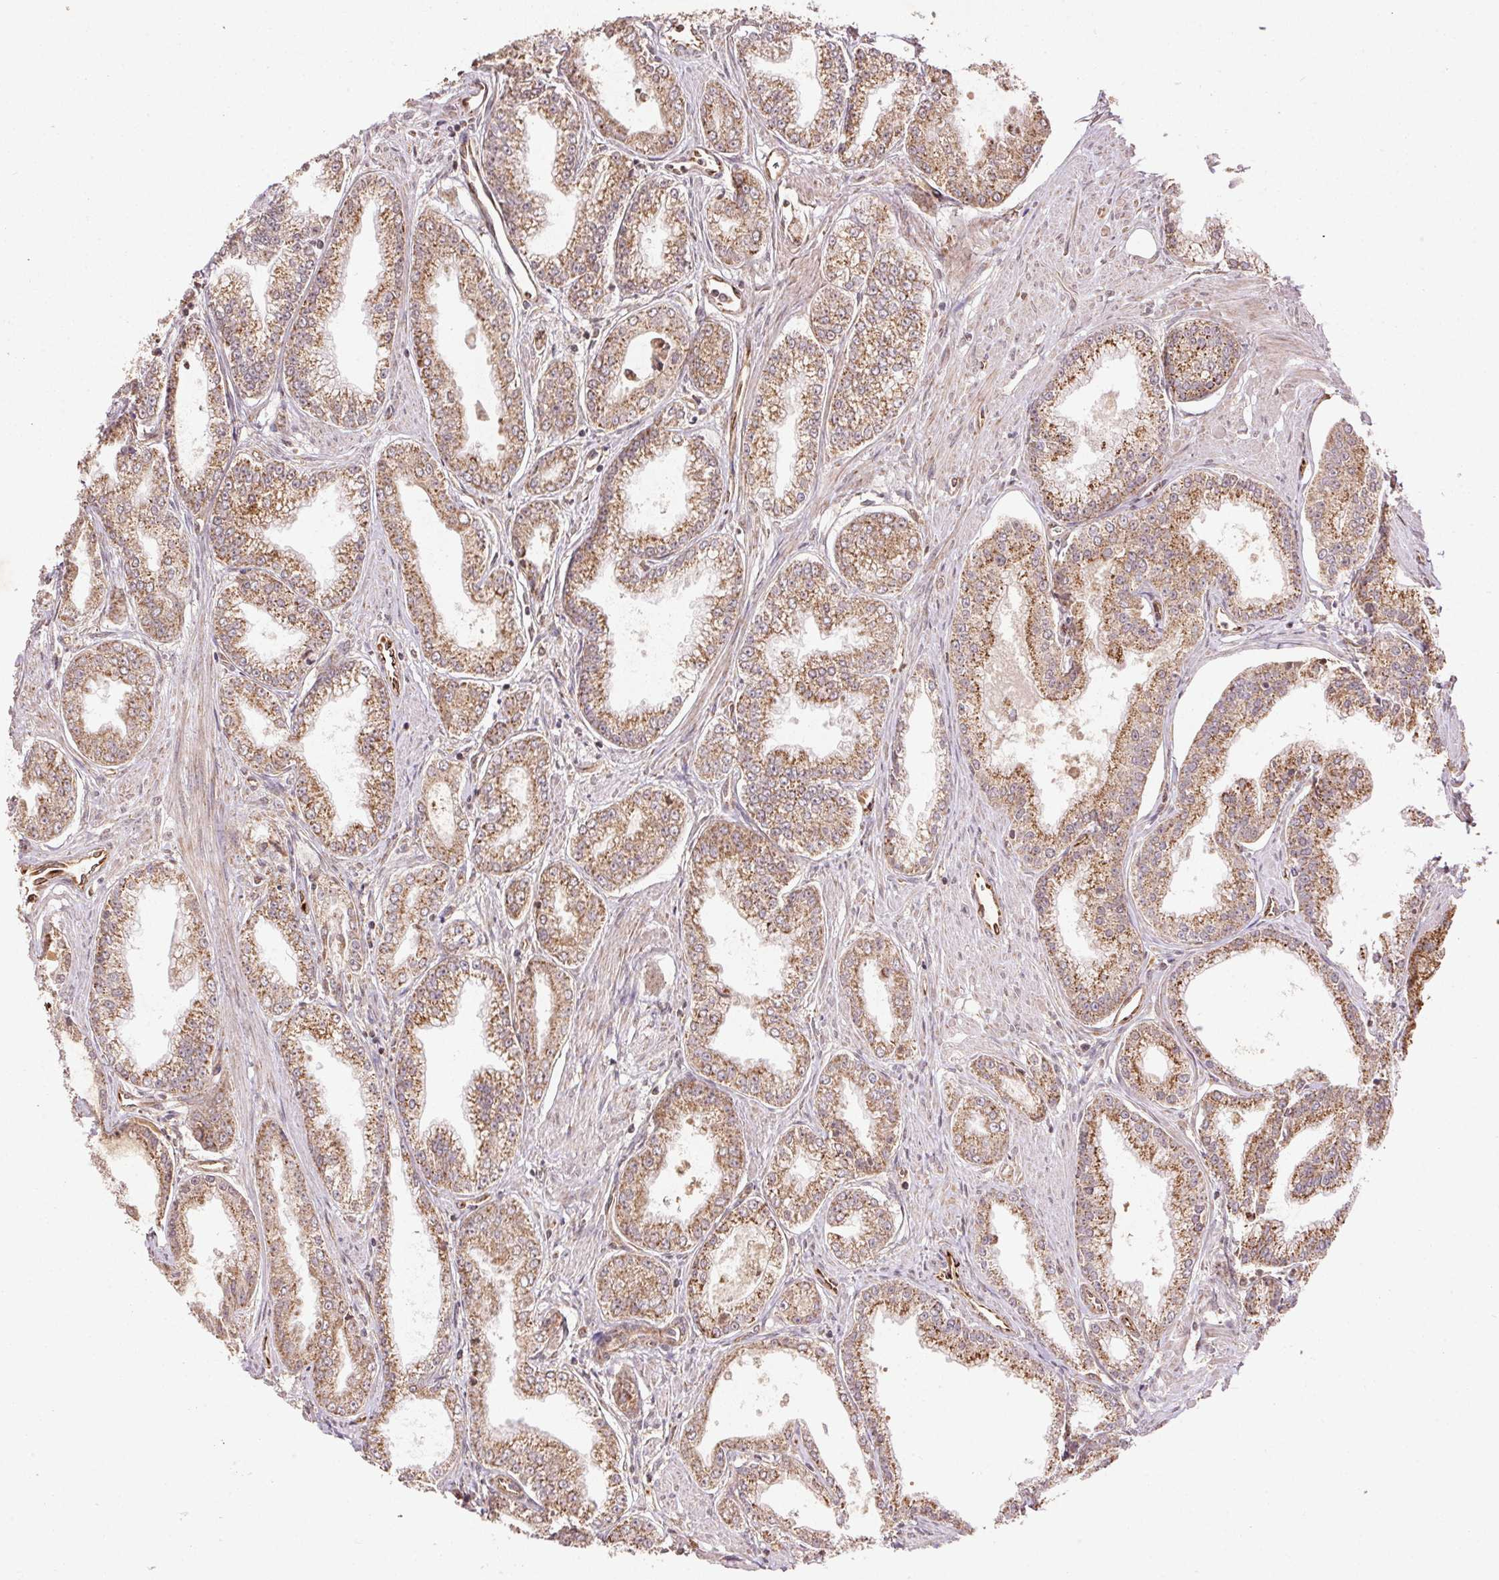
{"staining": {"intensity": "moderate", "quantity": ">75%", "location": "cytoplasmic/membranous"}, "tissue": "prostate cancer", "cell_type": "Tumor cells", "image_type": "cancer", "snomed": [{"axis": "morphology", "description": "Adenocarcinoma, NOS"}, {"axis": "topography", "description": "Prostate"}], "caption": "Tumor cells exhibit moderate cytoplasmic/membranous expression in approximately >75% of cells in prostate cancer.", "gene": "SPRED2", "patient": {"sex": "male", "age": 71}}